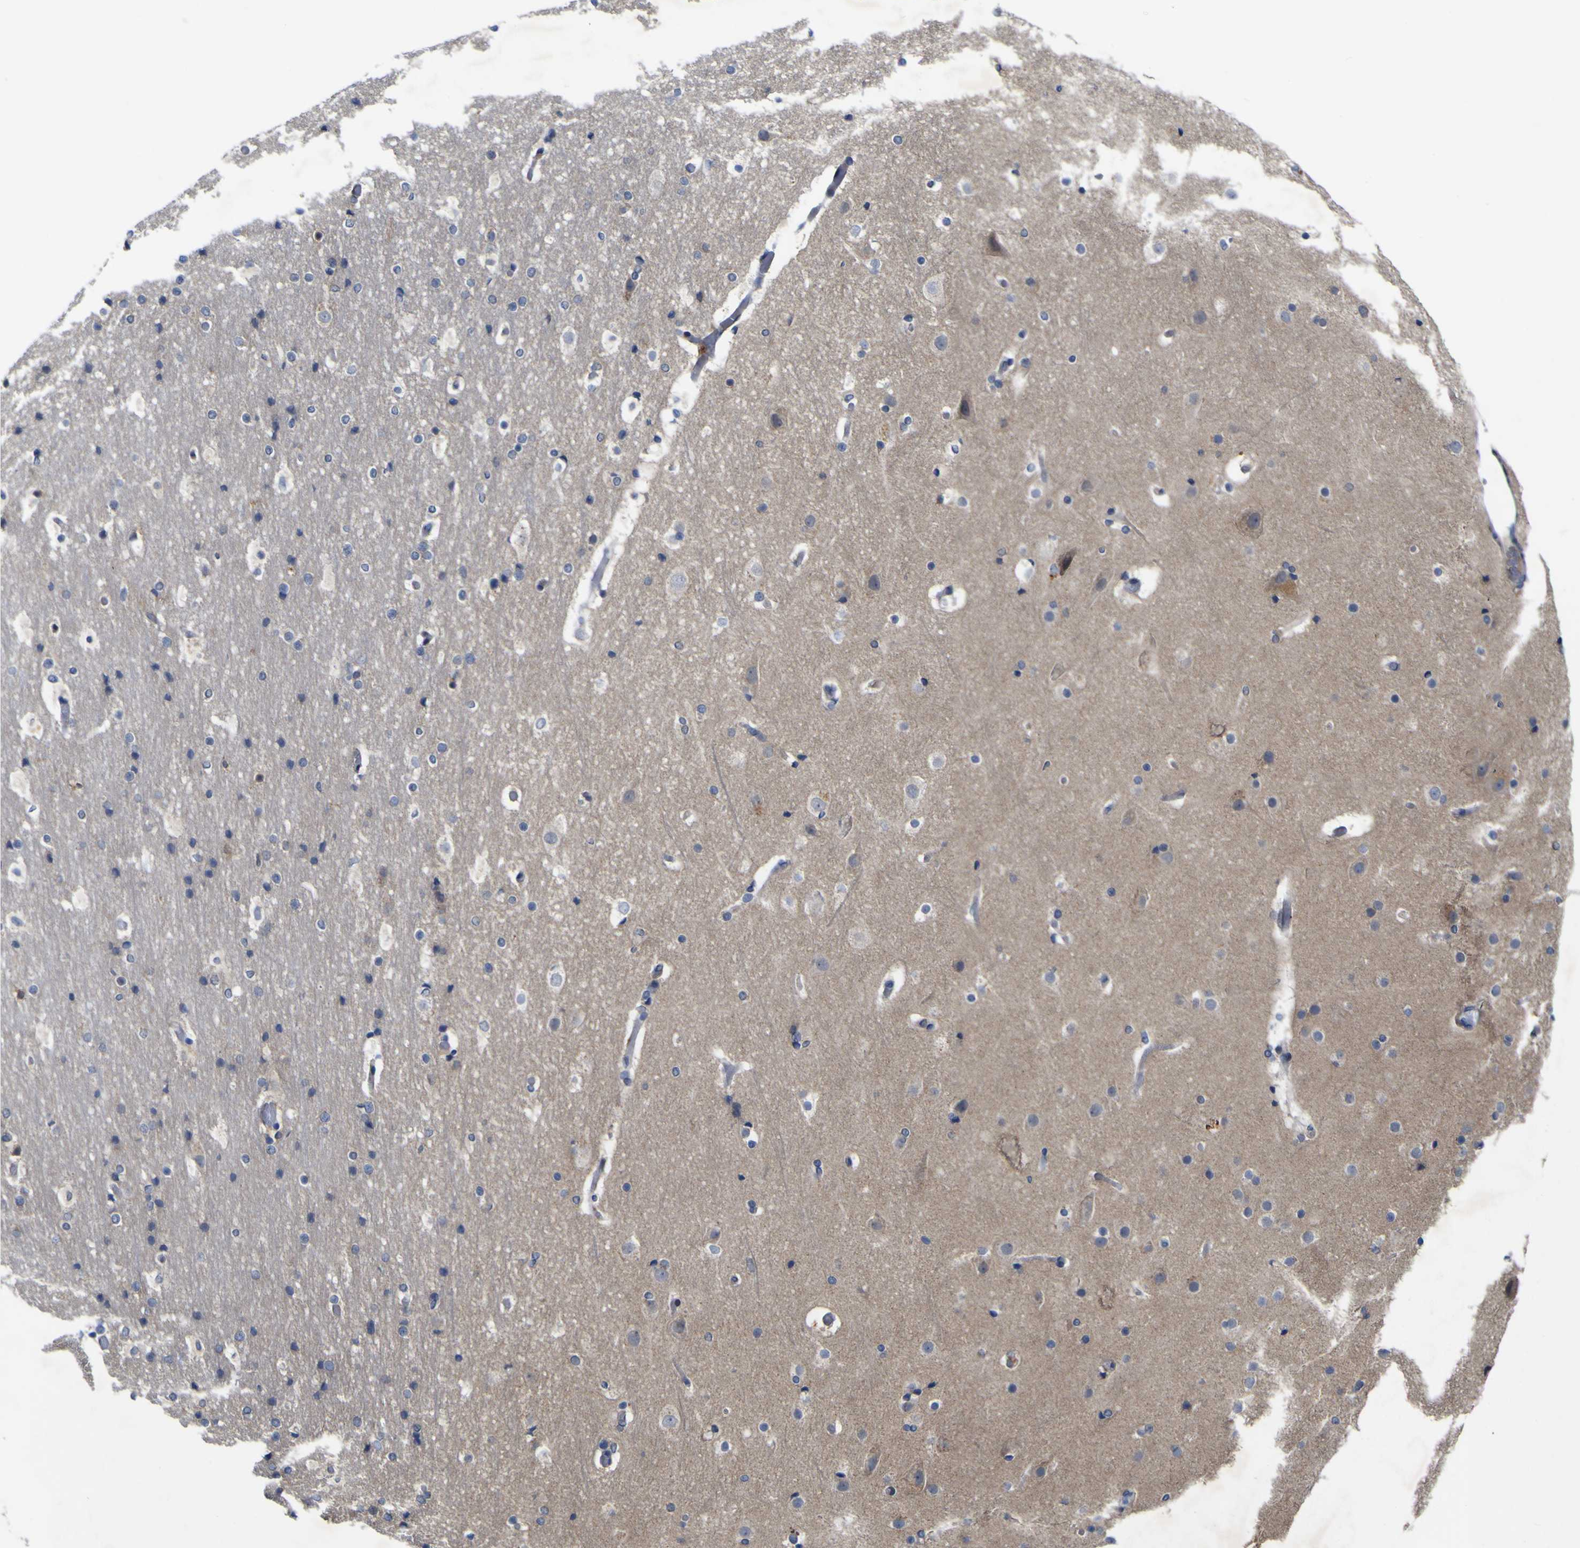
{"staining": {"intensity": "moderate", "quantity": "<25%", "location": "cytoplasmic/membranous"}, "tissue": "cerebral cortex", "cell_type": "Endothelial cells", "image_type": "normal", "snomed": [{"axis": "morphology", "description": "Normal tissue, NOS"}, {"axis": "topography", "description": "Cerebral cortex"}], "caption": "DAB immunohistochemical staining of normal human cerebral cortex shows moderate cytoplasmic/membranous protein expression in about <25% of endothelial cells. The staining is performed using DAB brown chromogen to label protein expression. The nuclei are counter-stained blue using hematoxylin.", "gene": "NAV1", "patient": {"sex": "male", "age": 57}}